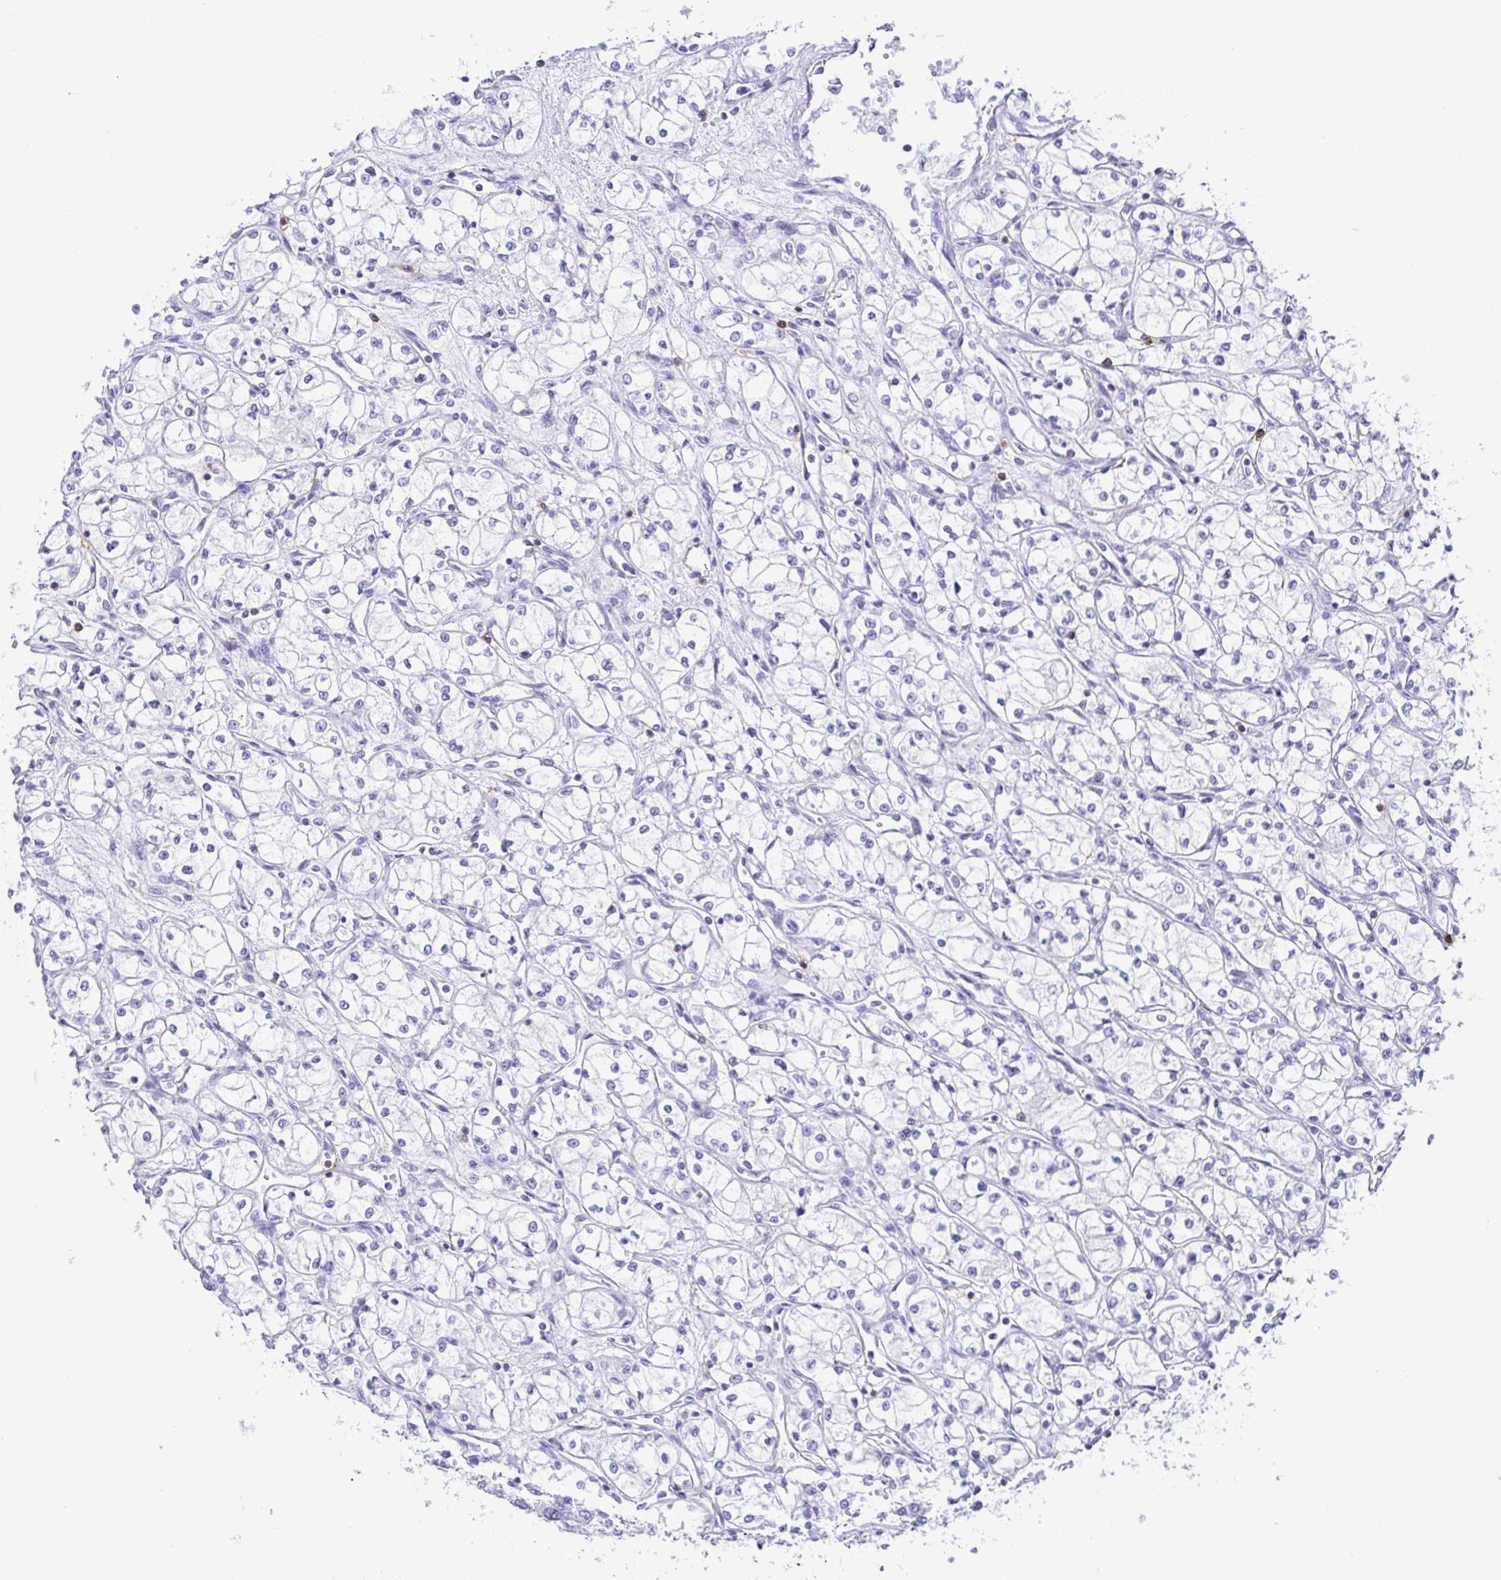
{"staining": {"intensity": "negative", "quantity": "none", "location": "none"}, "tissue": "renal cancer", "cell_type": "Tumor cells", "image_type": "cancer", "snomed": [{"axis": "morphology", "description": "Normal tissue, NOS"}, {"axis": "morphology", "description": "Adenocarcinoma, NOS"}, {"axis": "topography", "description": "Kidney"}], "caption": "A histopathology image of human renal cancer (adenocarcinoma) is negative for staining in tumor cells. (DAB IHC visualized using brightfield microscopy, high magnification).", "gene": "CD5", "patient": {"sex": "male", "age": 59}}